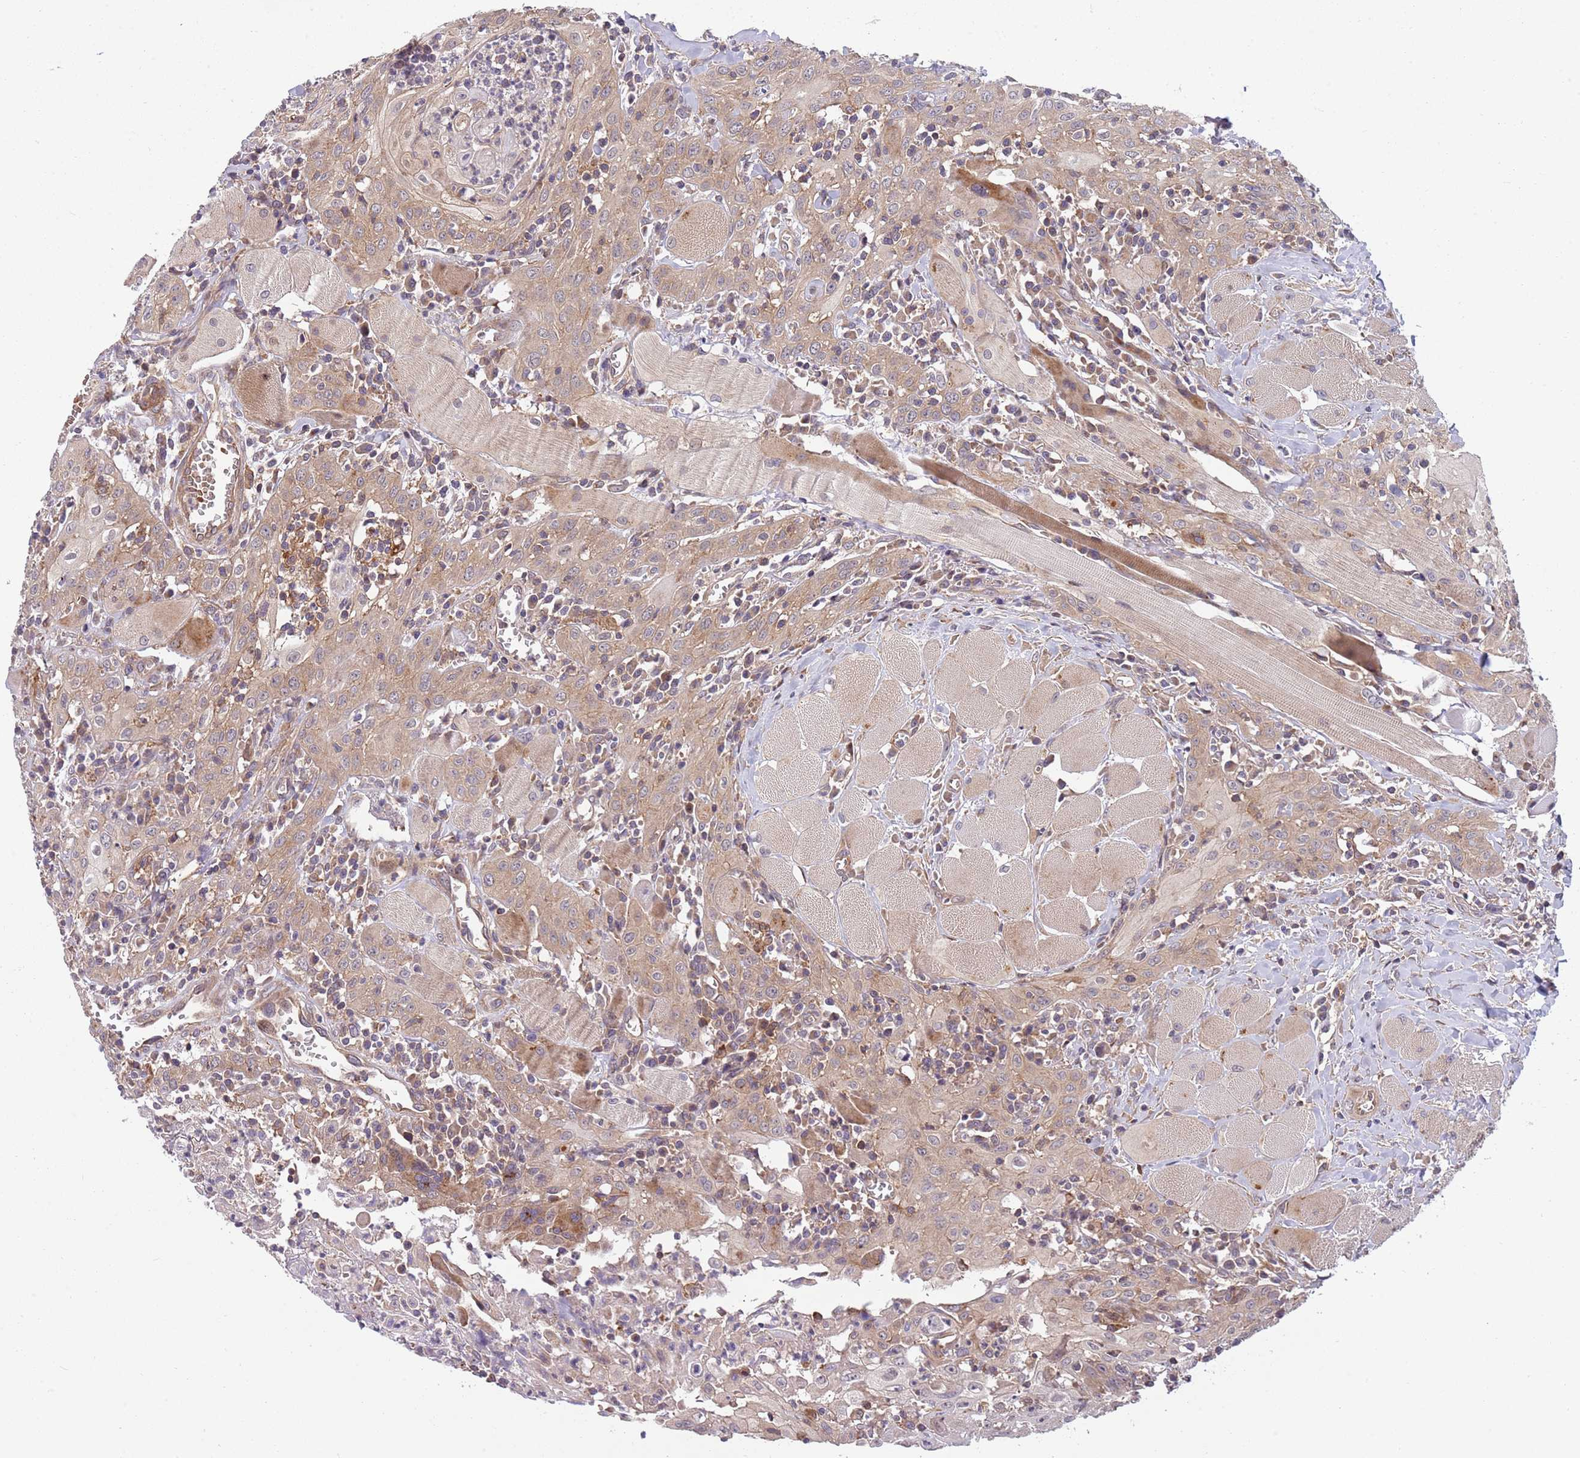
{"staining": {"intensity": "weak", "quantity": ">75%", "location": "cytoplasmic/membranous"}, "tissue": "head and neck cancer", "cell_type": "Tumor cells", "image_type": "cancer", "snomed": [{"axis": "morphology", "description": "Squamous cell carcinoma, NOS"}, {"axis": "topography", "description": "Oral tissue"}, {"axis": "topography", "description": "Head-Neck"}], "caption": "This is an image of immunohistochemistry (IHC) staining of squamous cell carcinoma (head and neck), which shows weak expression in the cytoplasmic/membranous of tumor cells.", "gene": "GGA1", "patient": {"sex": "female", "age": 70}}